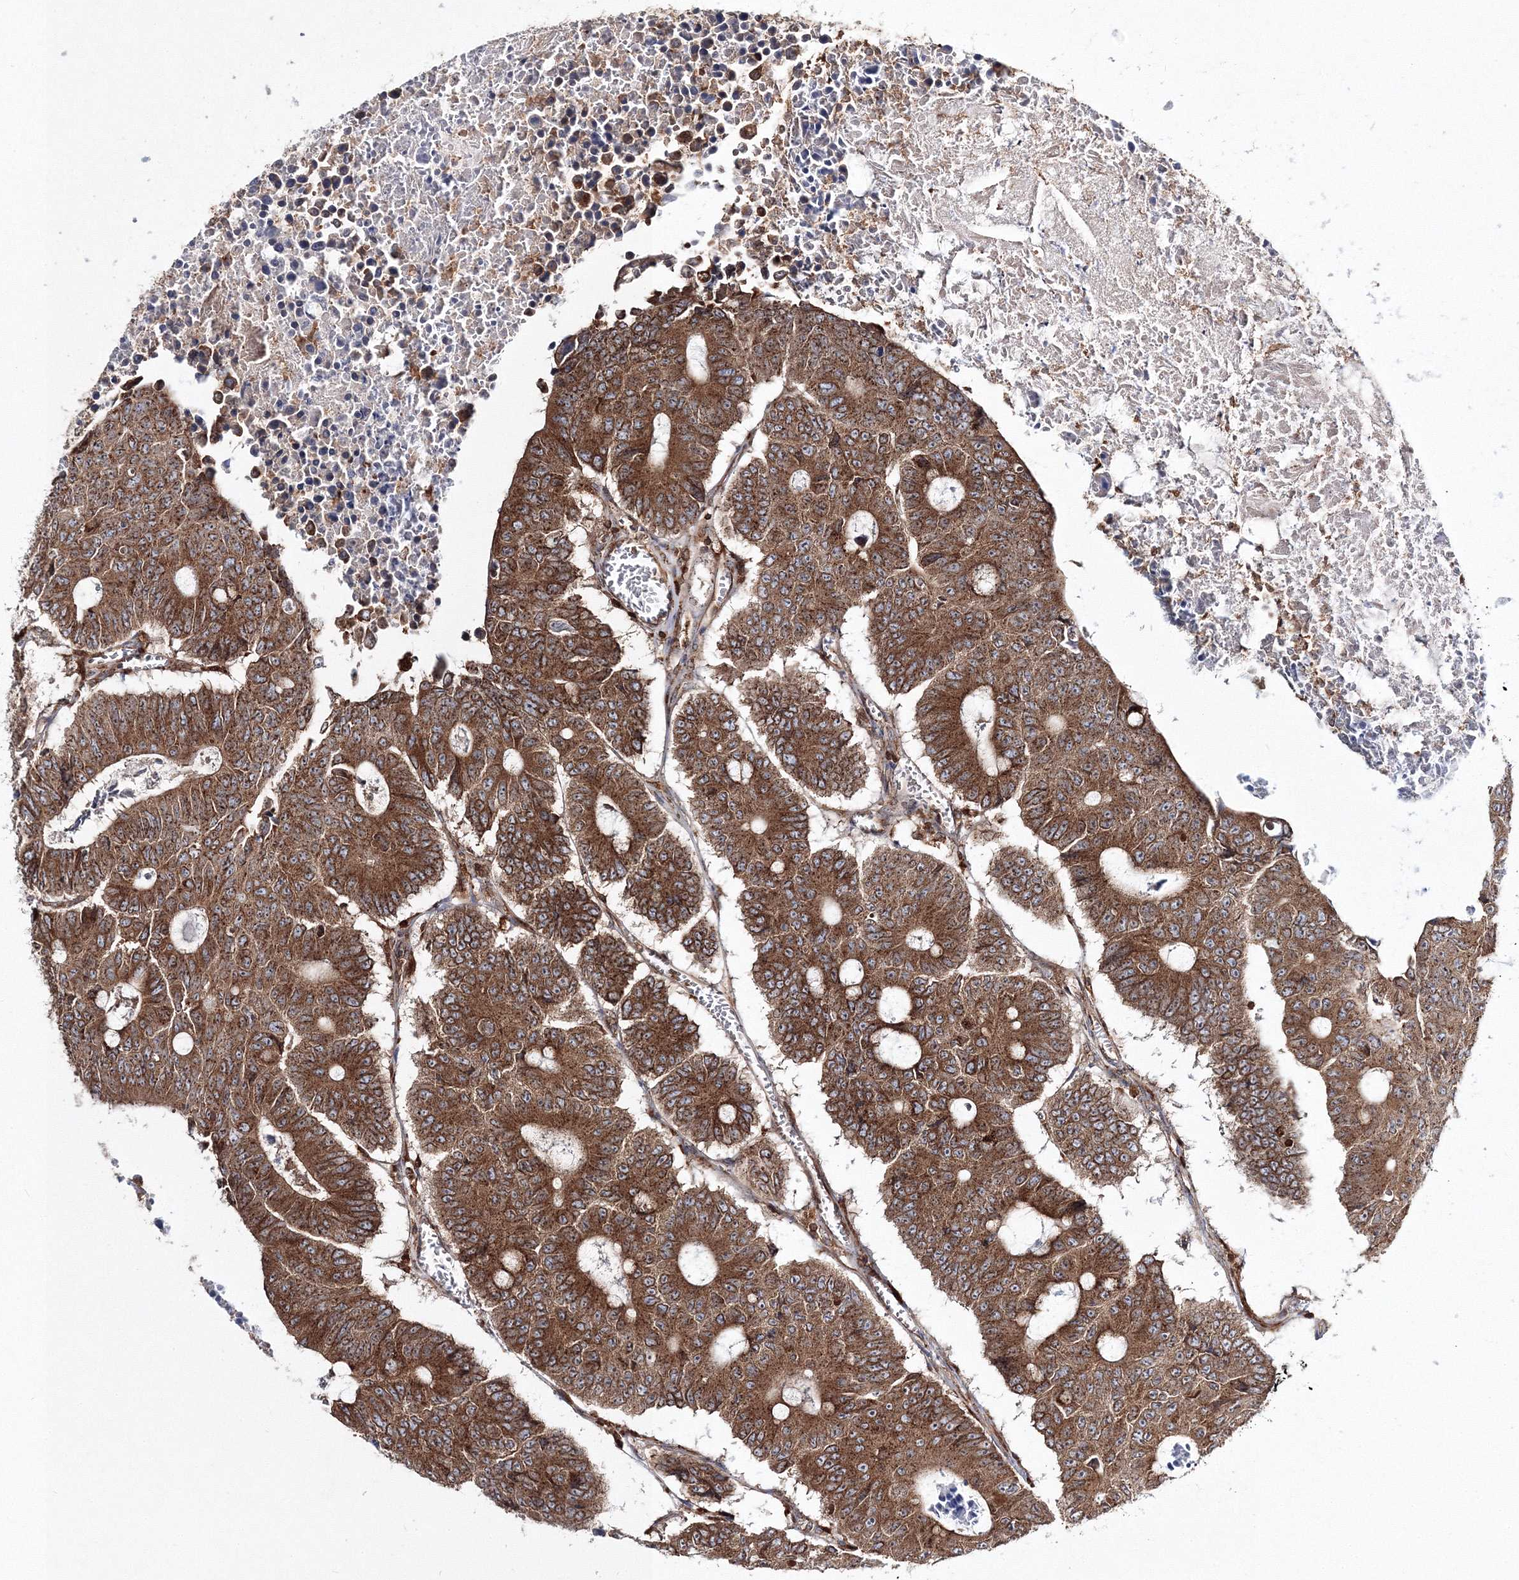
{"staining": {"intensity": "strong", "quantity": ">75%", "location": "cytoplasmic/membranous"}, "tissue": "colorectal cancer", "cell_type": "Tumor cells", "image_type": "cancer", "snomed": [{"axis": "morphology", "description": "Adenocarcinoma, NOS"}, {"axis": "topography", "description": "Colon"}], "caption": "There is high levels of strong cytoplasmic/membranous expression in tumor cells of colorectal adenocarcinoma, as demonstrated by immunohistochemical staining (brown color).", "gene": "ARCN1", "patient": {"sex": "male", "age": 87}}